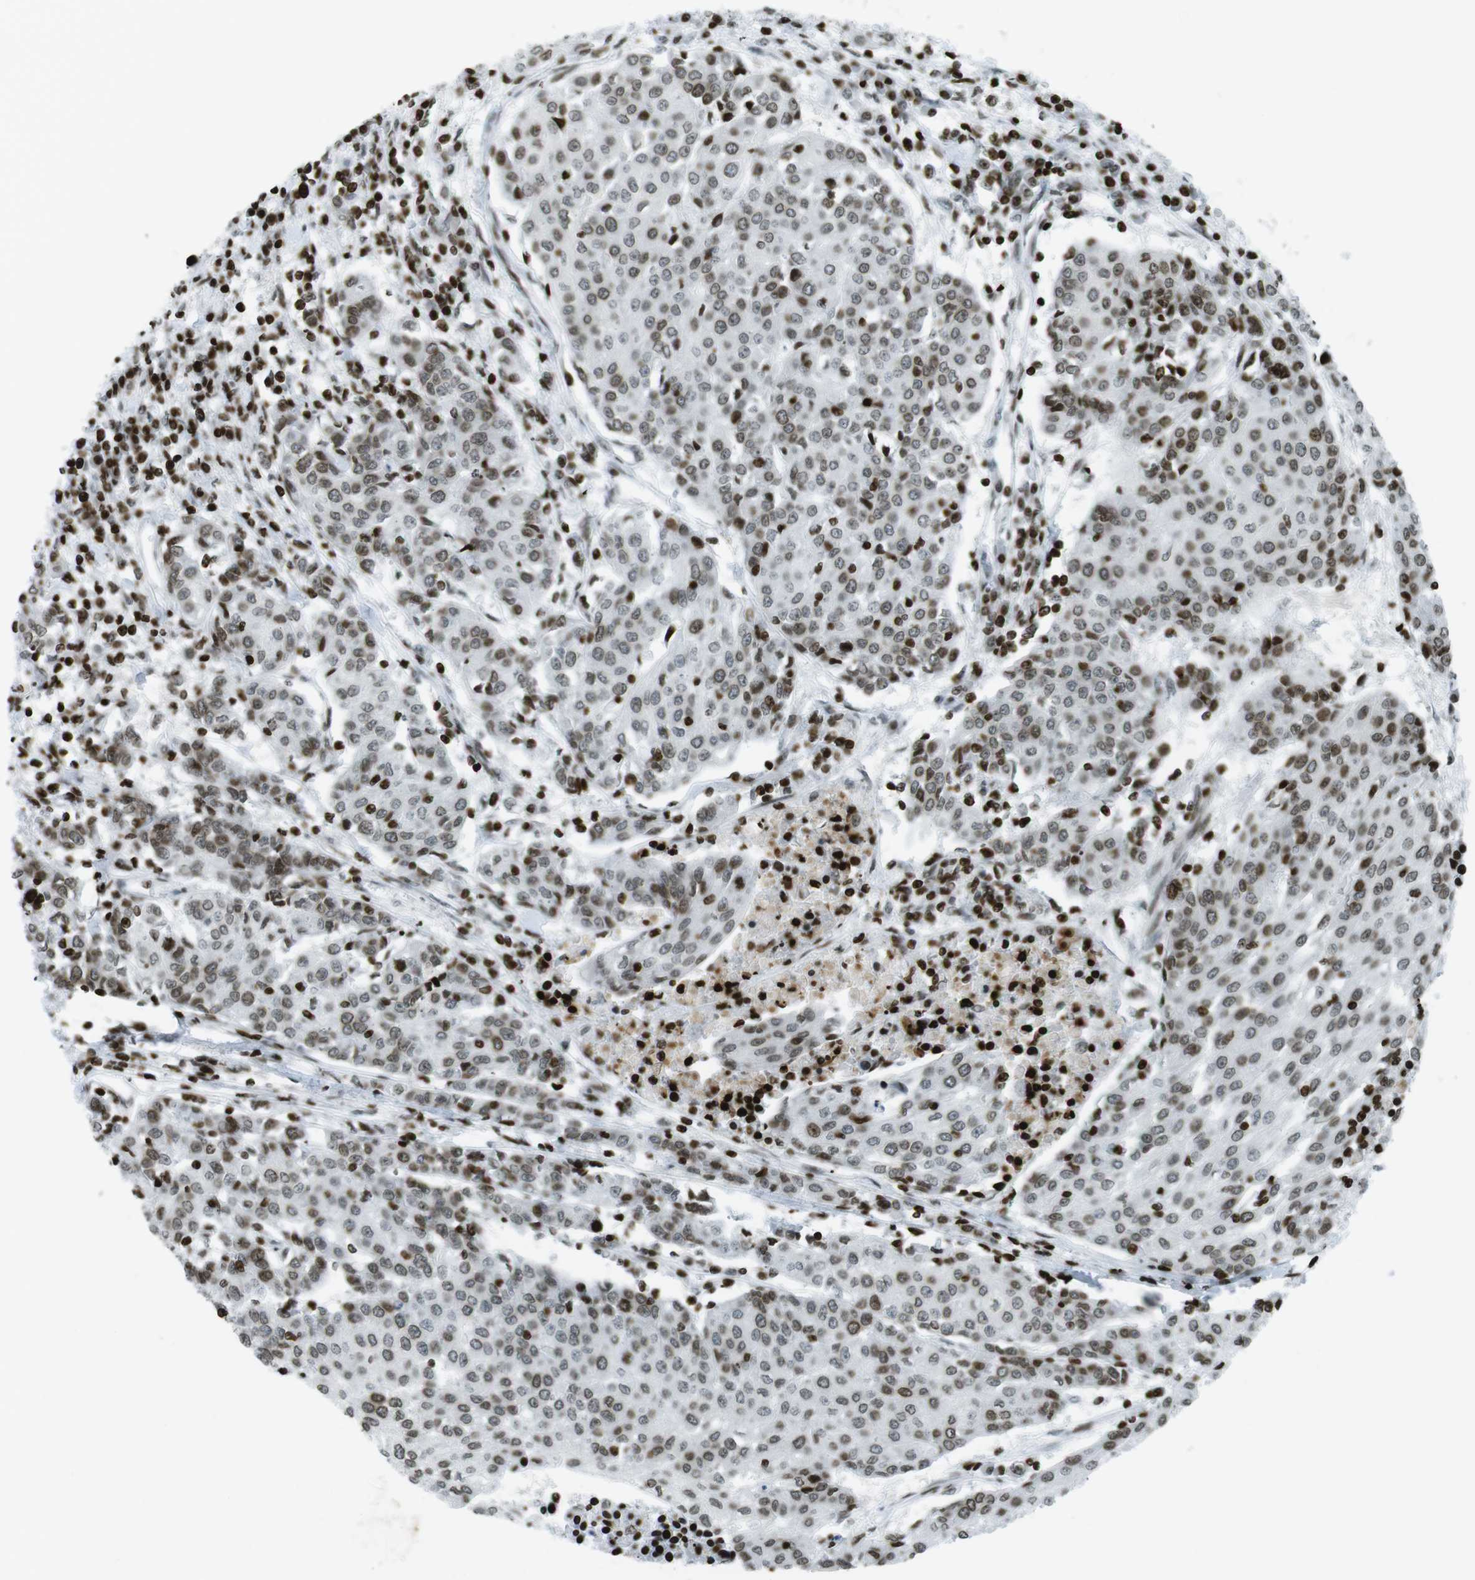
{"staining": {"intensity": "moderate", "quantity": "25%-75%", "location": "nuclear"}, "tissue": "urothelial cancer", "cell_type": "Tumor cells", "image_type": "cancer", "snomed": [{"axis": "morphology", "description": "Urothelial carcinoma, High grade"}, {"axis": "topography", "description": "Urinary bladder"}], "caption": "DAB (3,3'-diaminobenzidine) immunohistochemical staining of urothelial cancer shows moderate nuclear protein expression in approximately 25%-75% of tumor cells.", "gene": "H2AC8", "patient": {"sex": "female", "age": 85}}